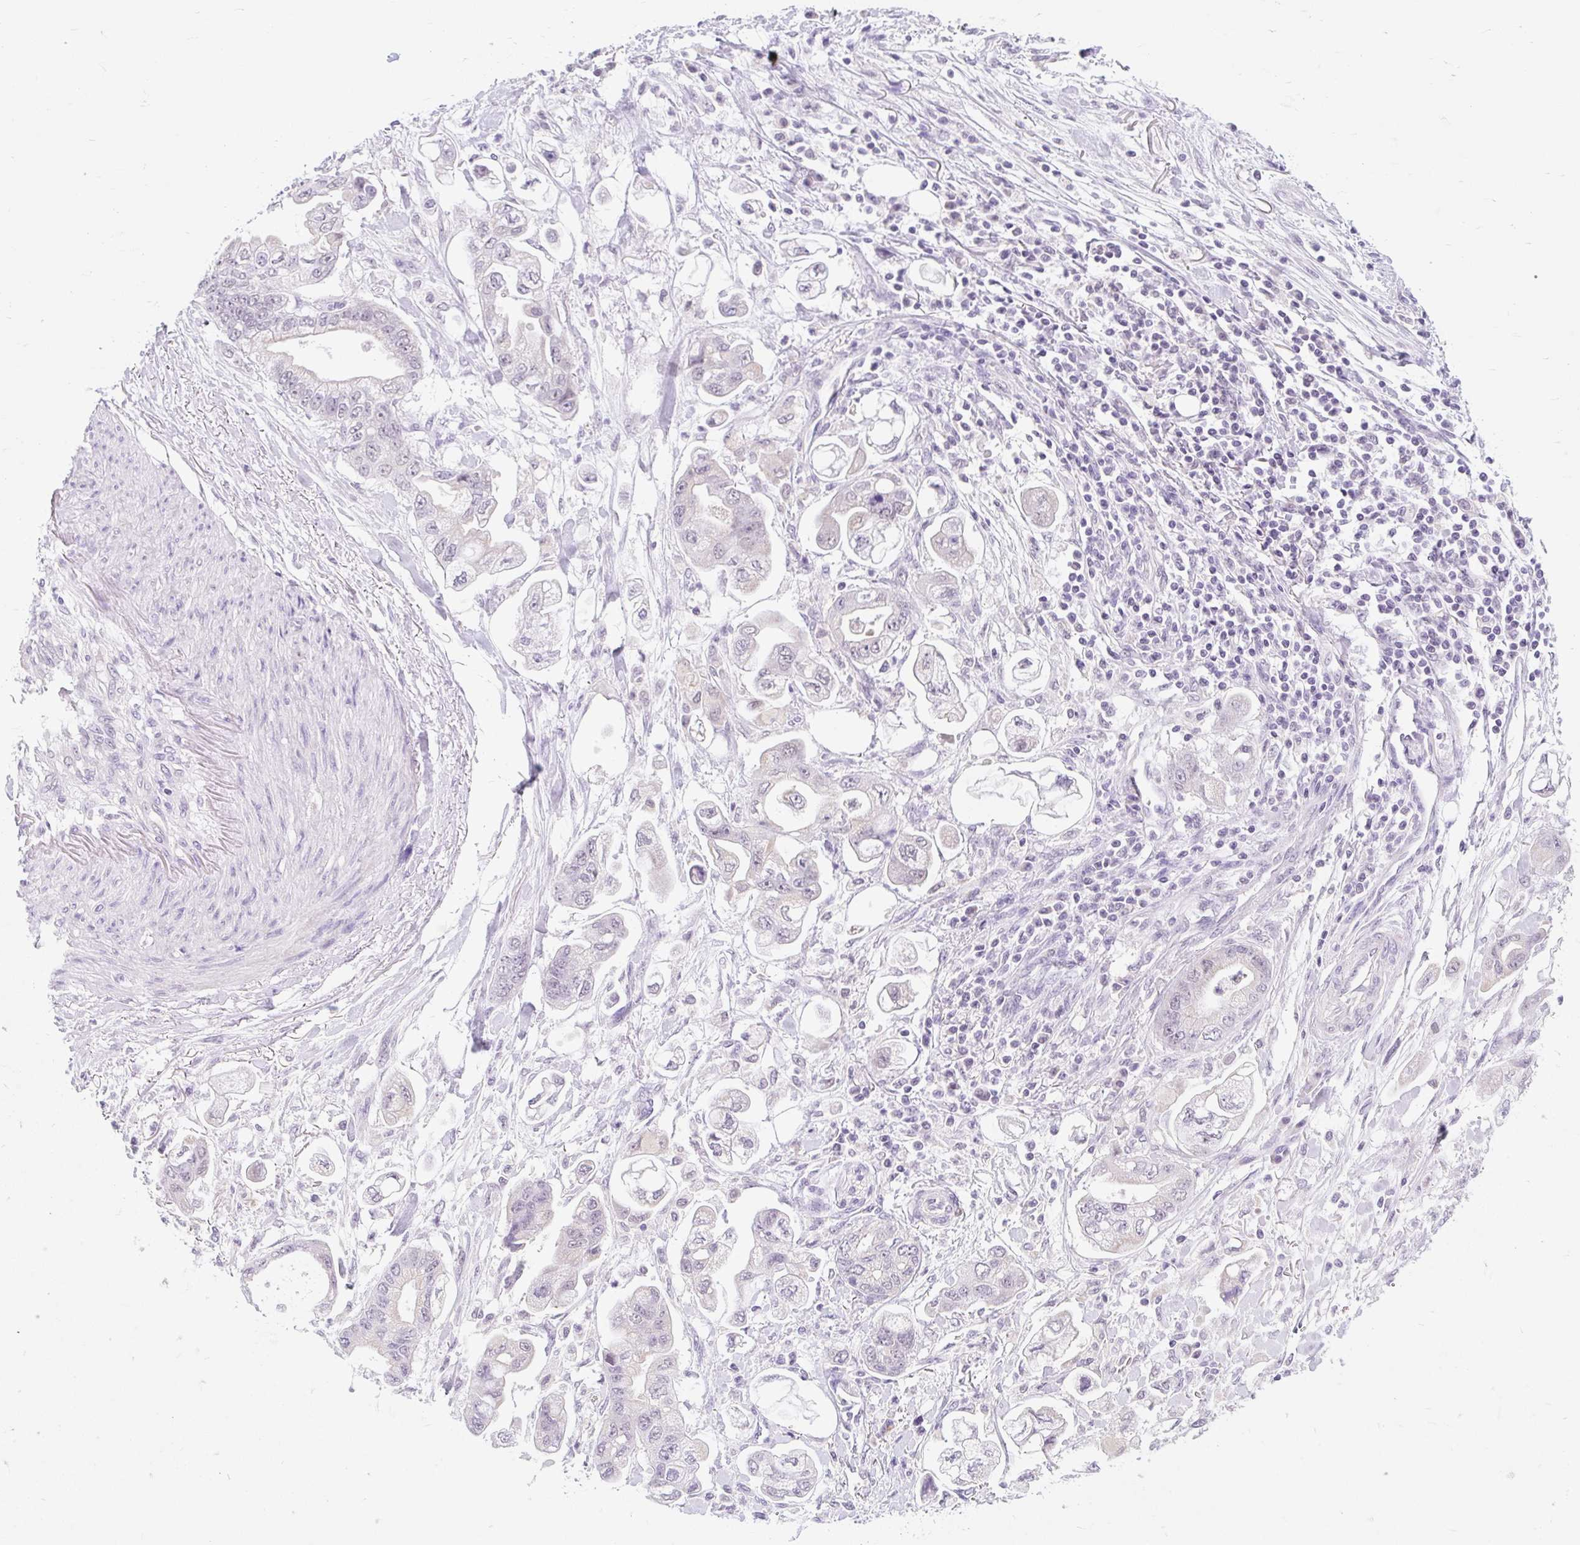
{"staining": {"intensity": "negative", "quantity": "none", "location": "none"}, "tissue": "stomach cancer", "cell_type": "Tumor cells", "image_type": "cancer", "snomed": [{"axis": "morphology", "description": "Adenocarcinoma, NOS"}, {"axis": "topography", "description": "Stomach"}], "caption": "This micrograph is of stomach cancer stained with immunohistochemistry (IHC) to label a protein in brown with the nuclei are counter-stained blue. There is no expression in tumor cells.", "gene": "ITPK1", "patient": {"sex": "male", "age": 62}}